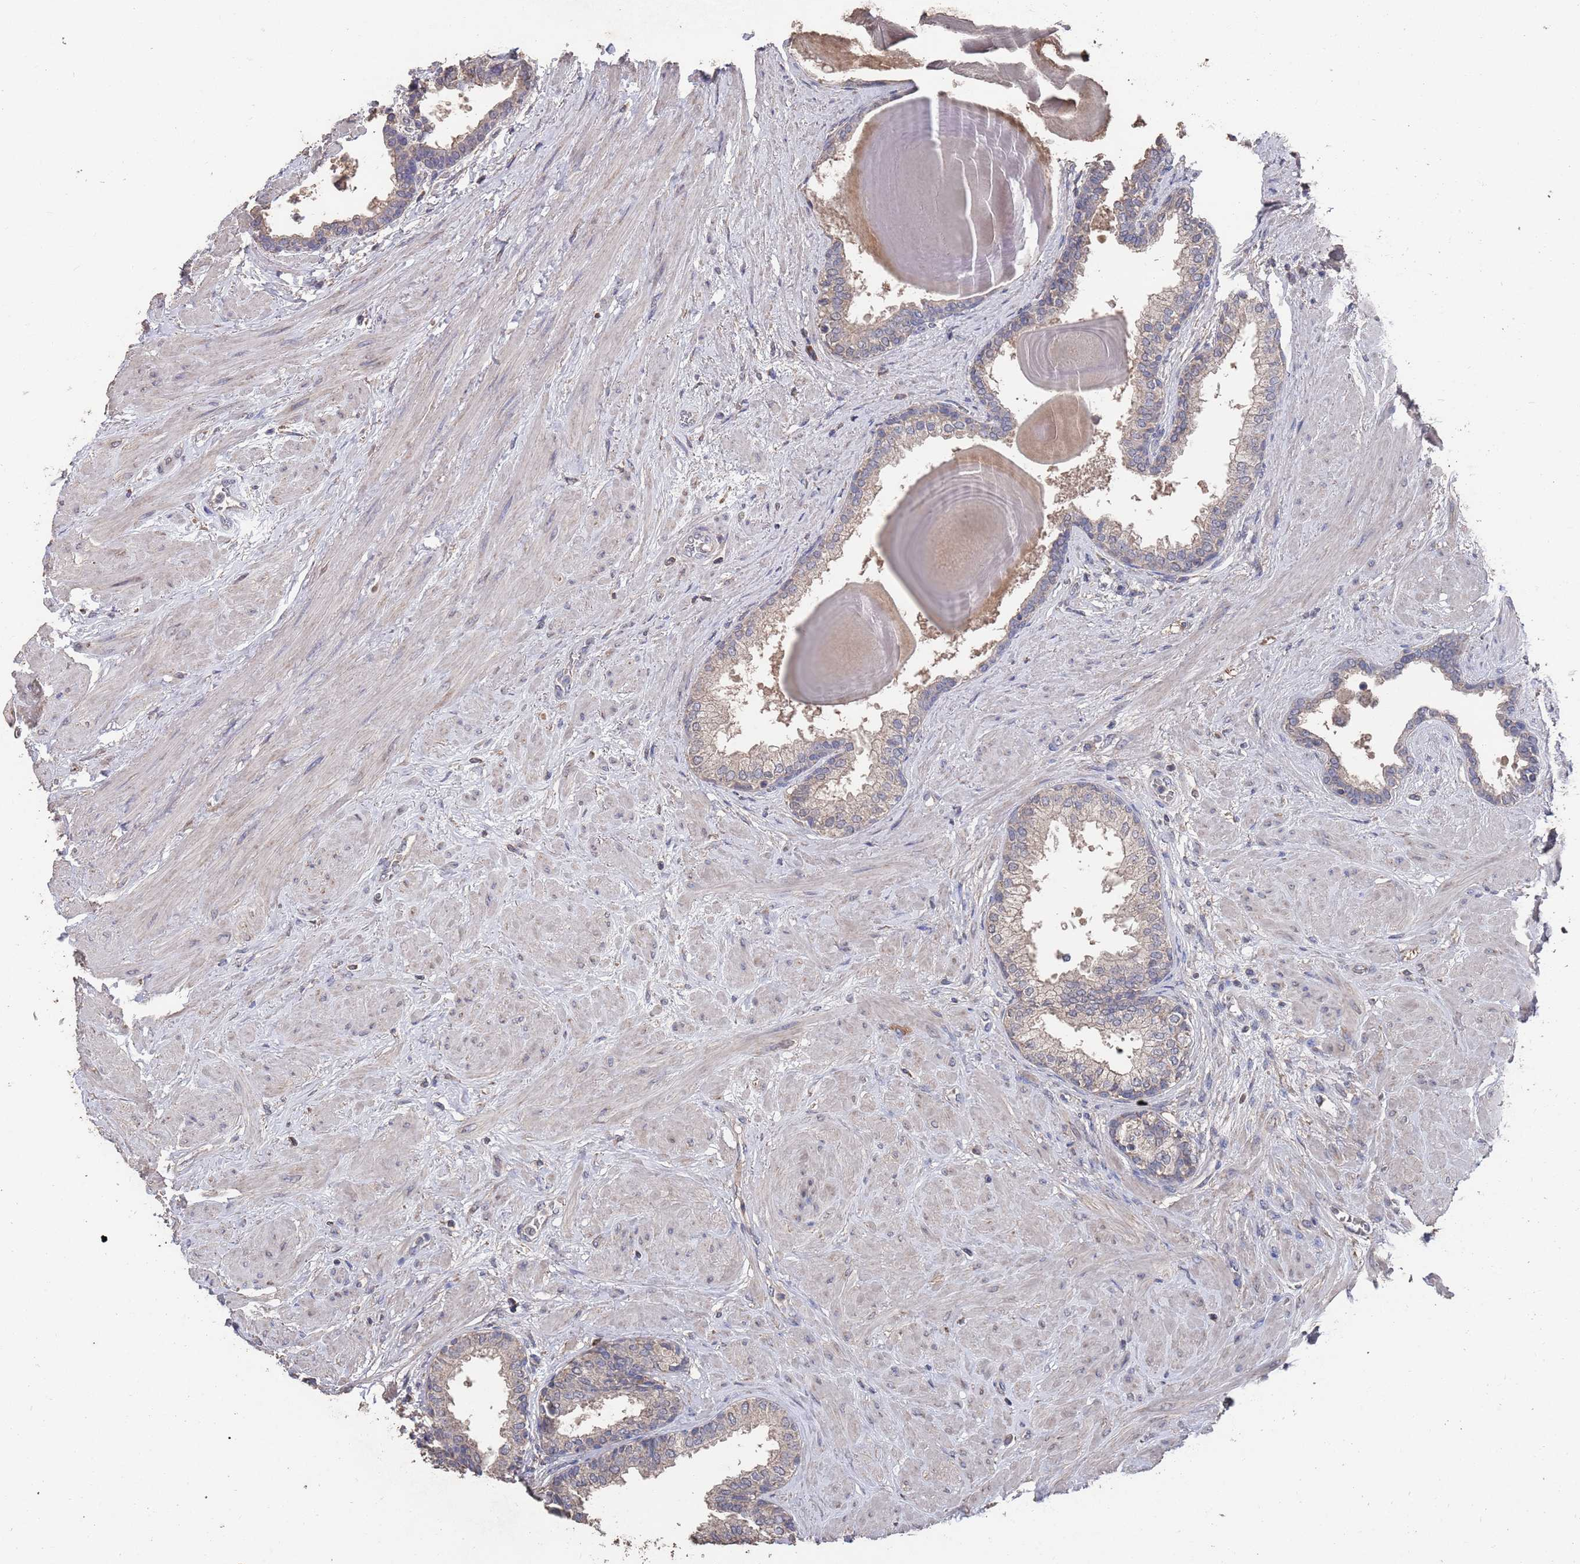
{"staining": {"intensity": "weak", "quantity": "<25%", "location": "cytoplasmic/membranous"}, "tissue": "prostate", "cell_type": "Glandular cells", "image_type": "normal", "snomed": [{"axis": "morphology", "description": "Normal tissue, NOS"}, {"axis": "topography", "description": "Prostate"}], "caption": "Immunohistochemistry photomicrograph of unremarkable prostate: prostate stained with DAB reveals no significant protein staining in glandular cells.", "gene": "BTBD18", "patient": {"sex": "male", "age": 48}}